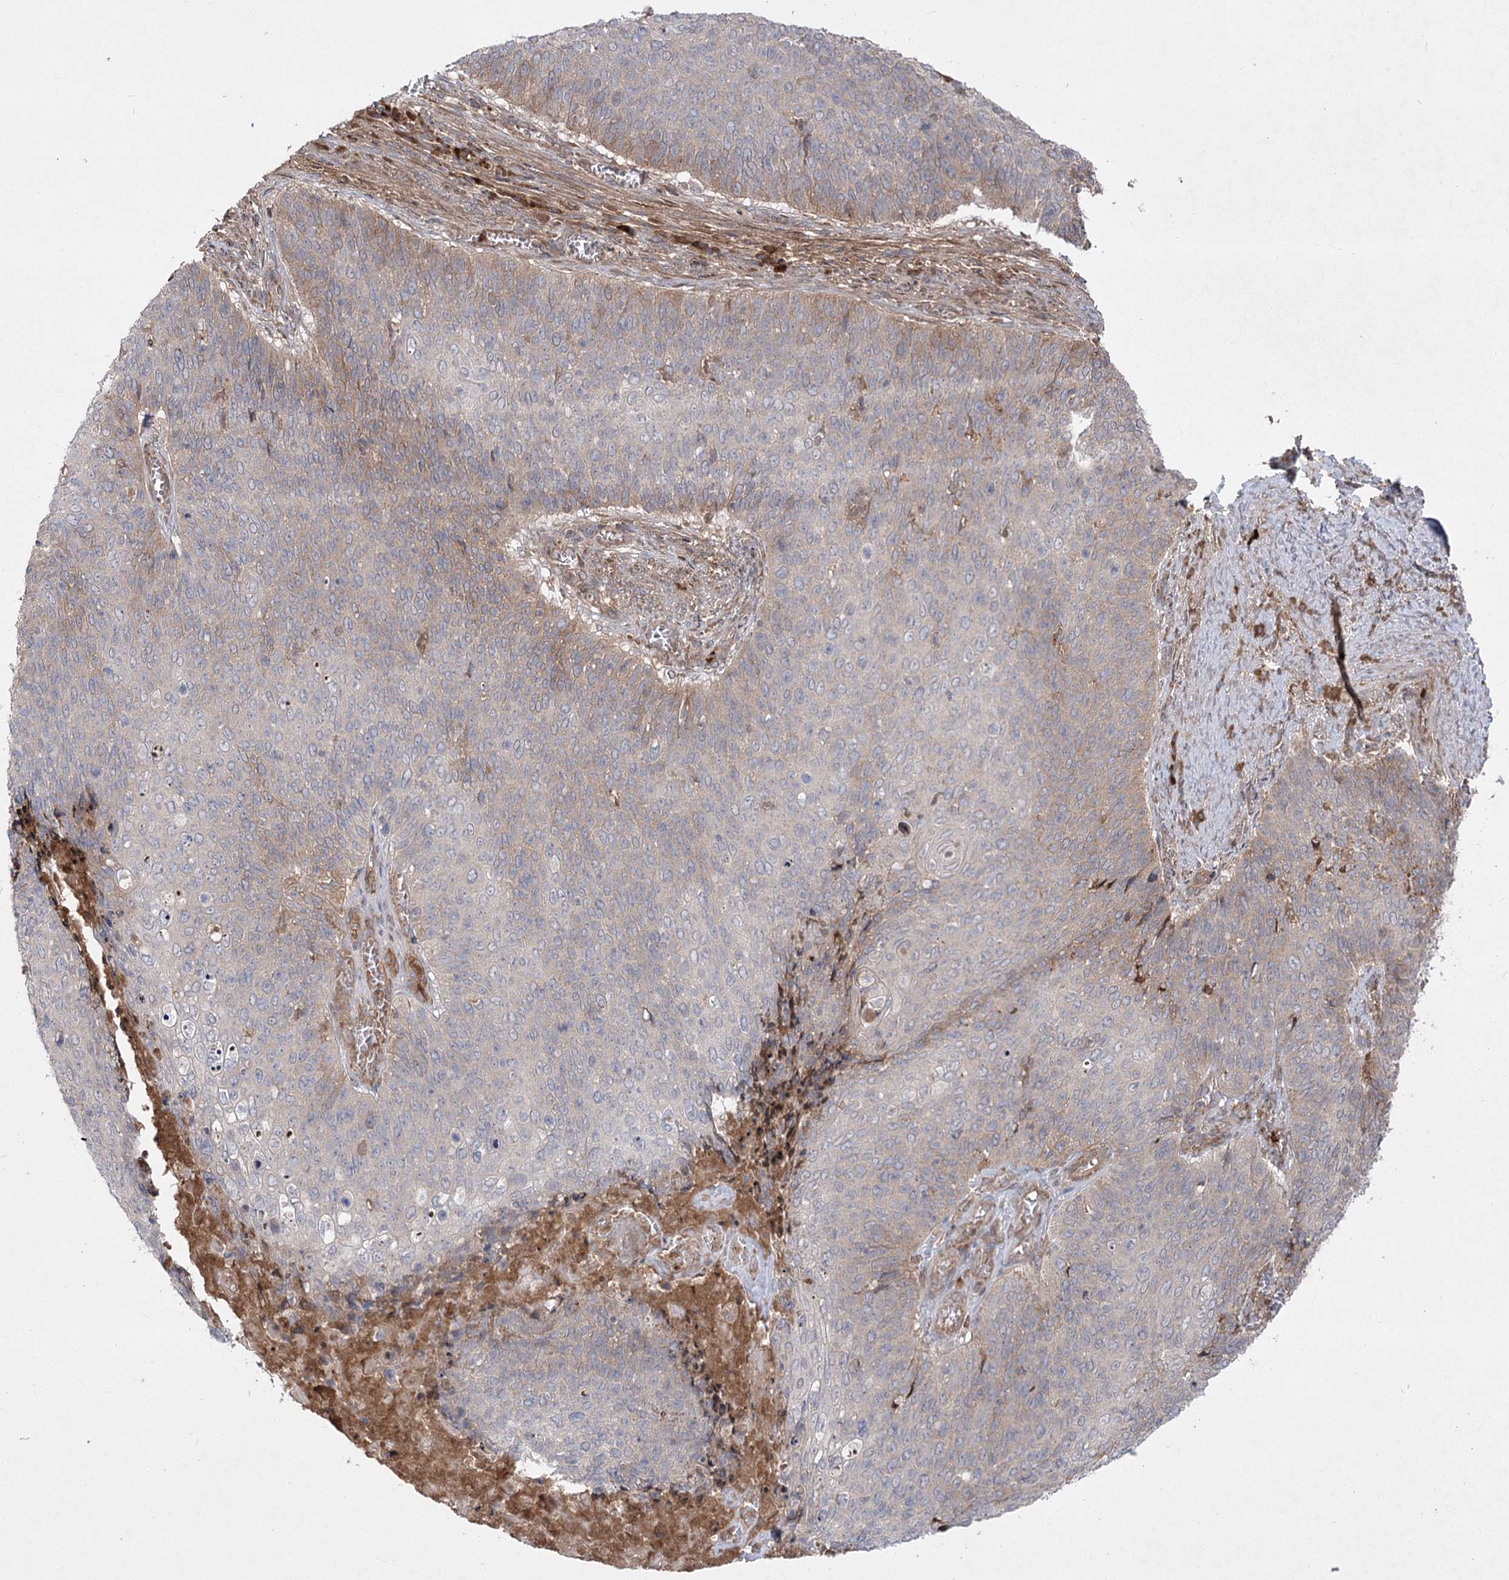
{"staining": {"intensity": "weak", "quantity": "<25%", "location": "cytoplasmic/membranous"}, "tissue": "cervical cancer", "cell_type": "Tumor cells", "image_type": "cancer", "snomed": [{"axis": "morphology", "description": "Squamous cell carcinoma, NOS"}, {"axis": "topography", "description": "Cervix"}], "caption": "Protein analysis of cervical cancer (squamous cell carcinoma) demonstrates no significant positivity in tumor cells.", "gene": "PLEKHA5", "patient": {"sex": "female", "age": 39}}